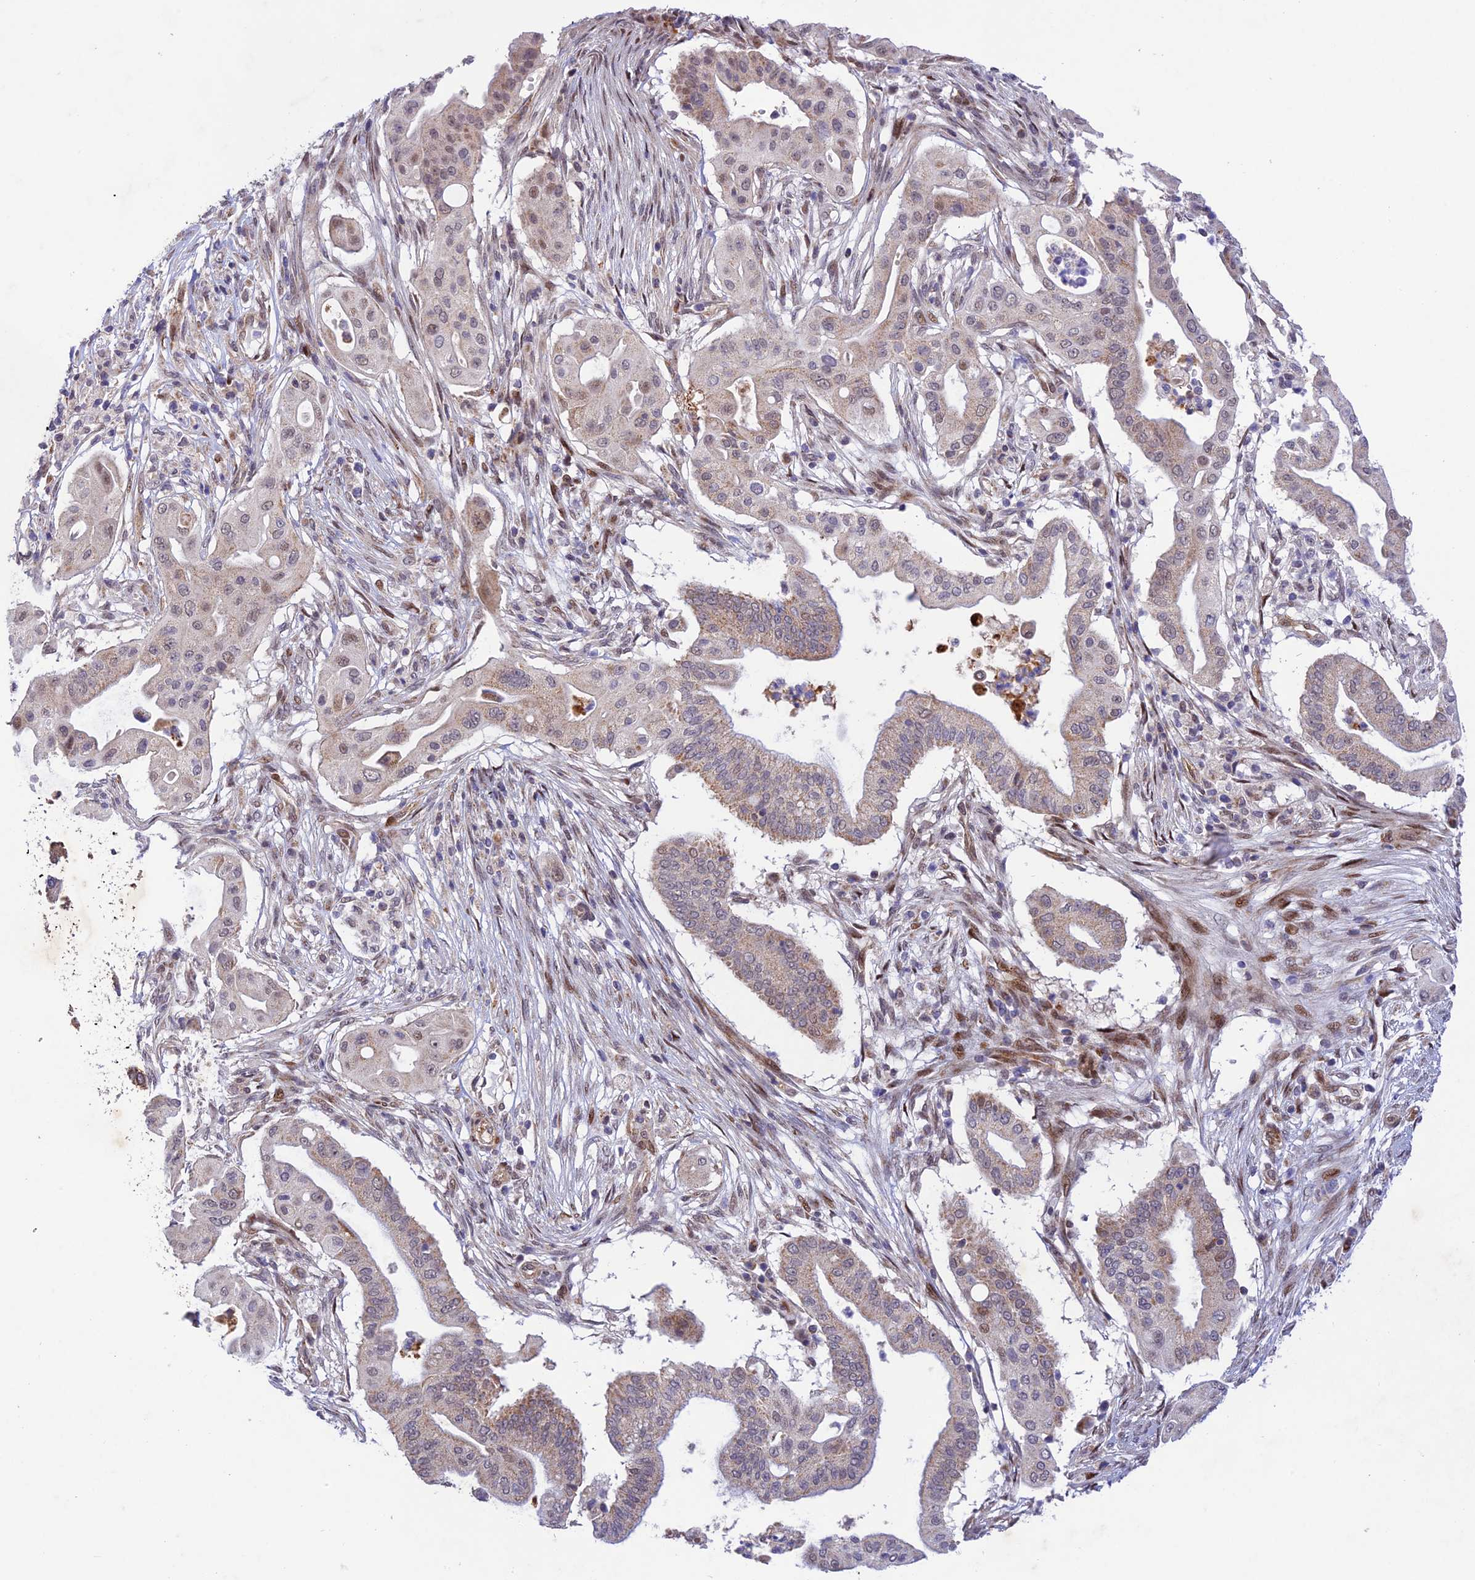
{"staining": {"intensity": "weak", "quantity": "<25%", "location": "cytoplasmic/membranous,nuclear"}, "tissue": "pancreatic cancer", "cell_type": "Tumor cells", "image_type": "cancer", "snomed": [{"axis": "morphology", "description": "Adenocarcinoma, NOS"}, {"axis": "topography", "description": "Pancreas"}], "caption": "A high-resolution image shows immunohistochemistry staining of adenocarcinoma (pancreatic), which demonstrates no significant expression in tumor cells.", "gene": "WDR55", "patient": {"sex": "male", "age": 68}}